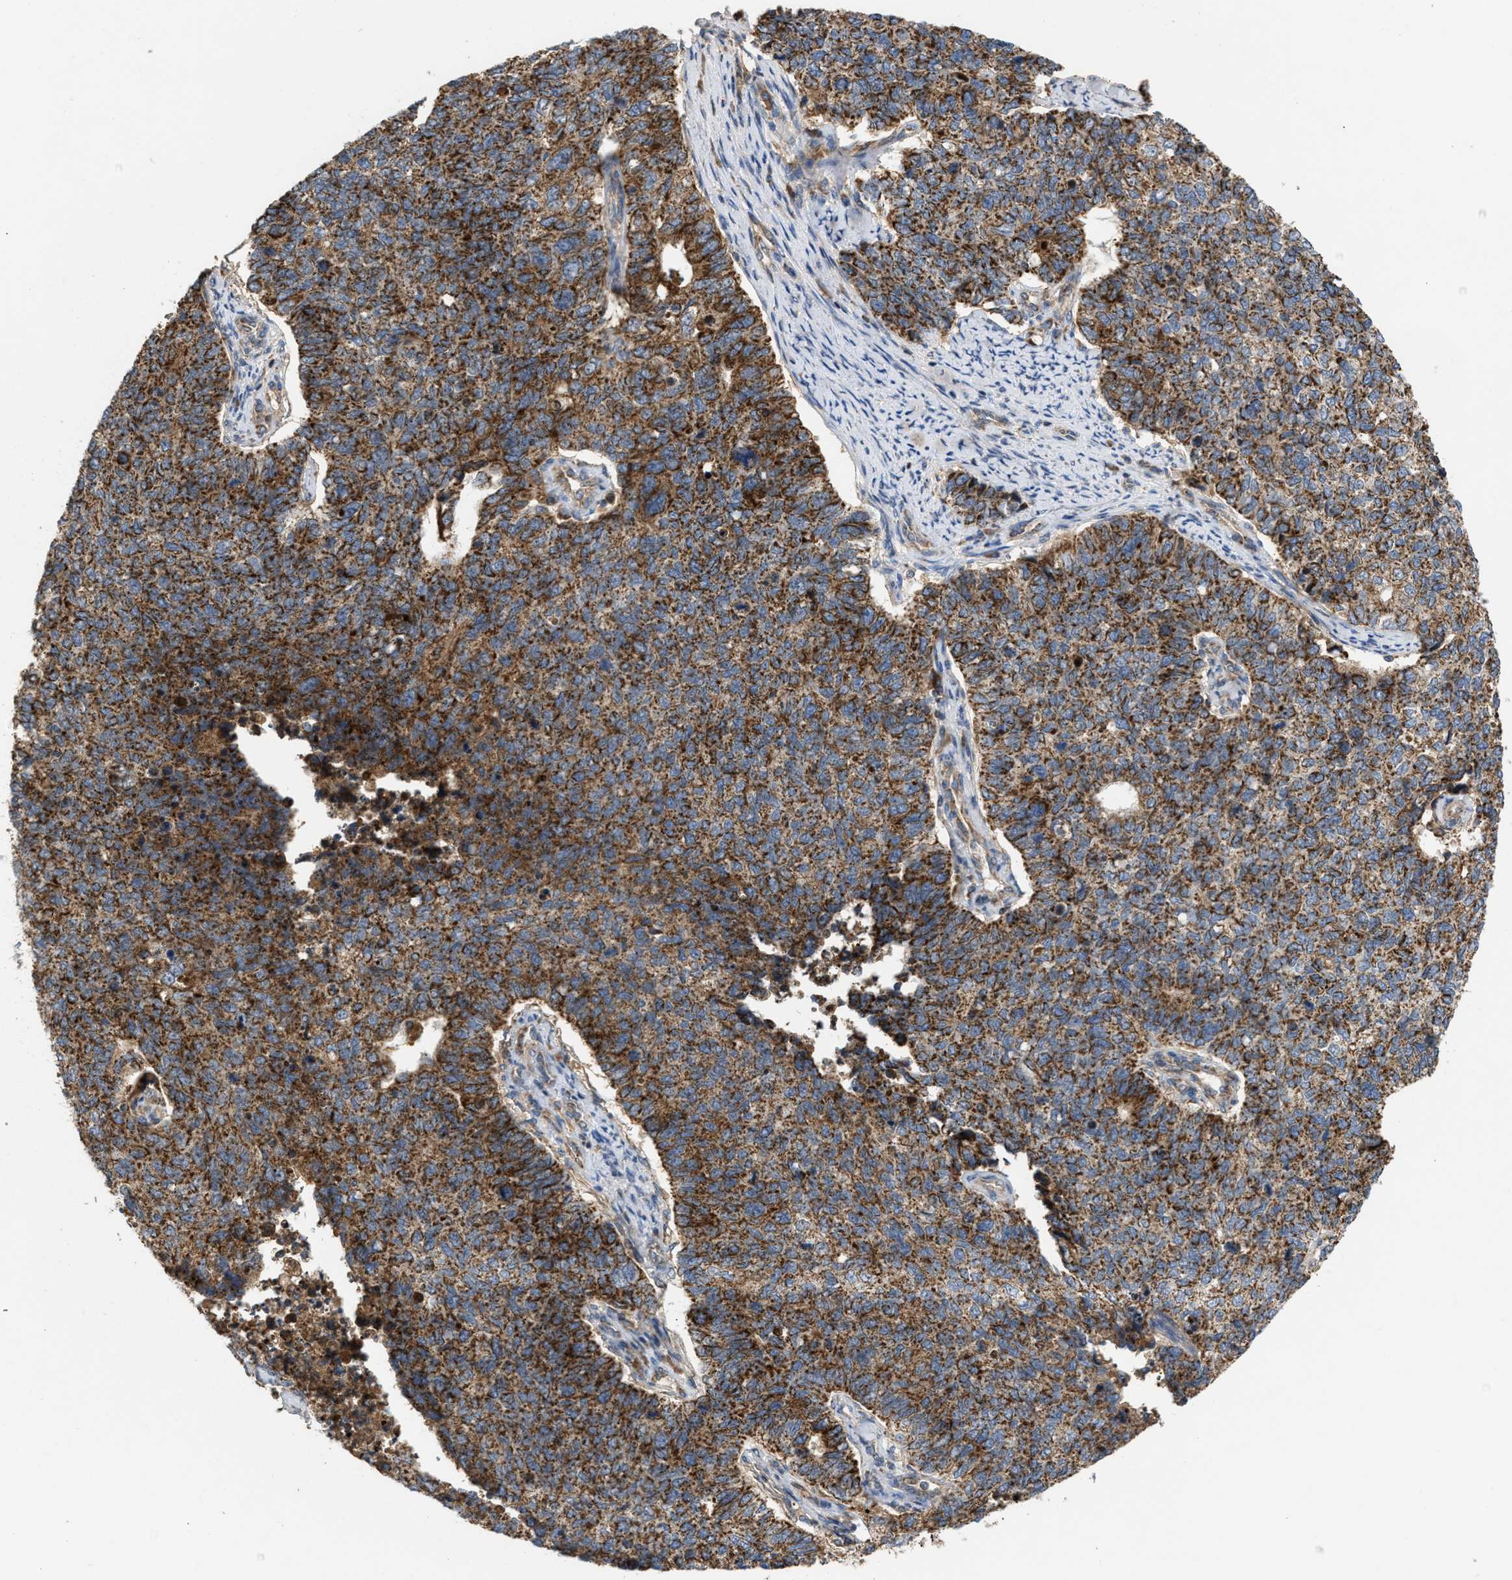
{"staining": {"intensity": "strong", "quantity": ">75%", "location": "cytoplasmic/membranous"}, "tissue": "cervical cancer", "cell_type": "Tumor cells", "image_type": "cancer", "snomed": [{"axis": "morphology", "description": "Squamous cell carcinoma, NOS"}, {"axis": "topography", "description": "Cervix"}], "caption": "An immunohistochemistry (IHC) image of neoplastic tissue is shown. Protein staining in brown shows strong cytoplasmic/membranous positivity in cervical squamous cell carcinoma within tumor cells.", "gene": "TACO1", "patient": {"sex": "female", "age": 63}}